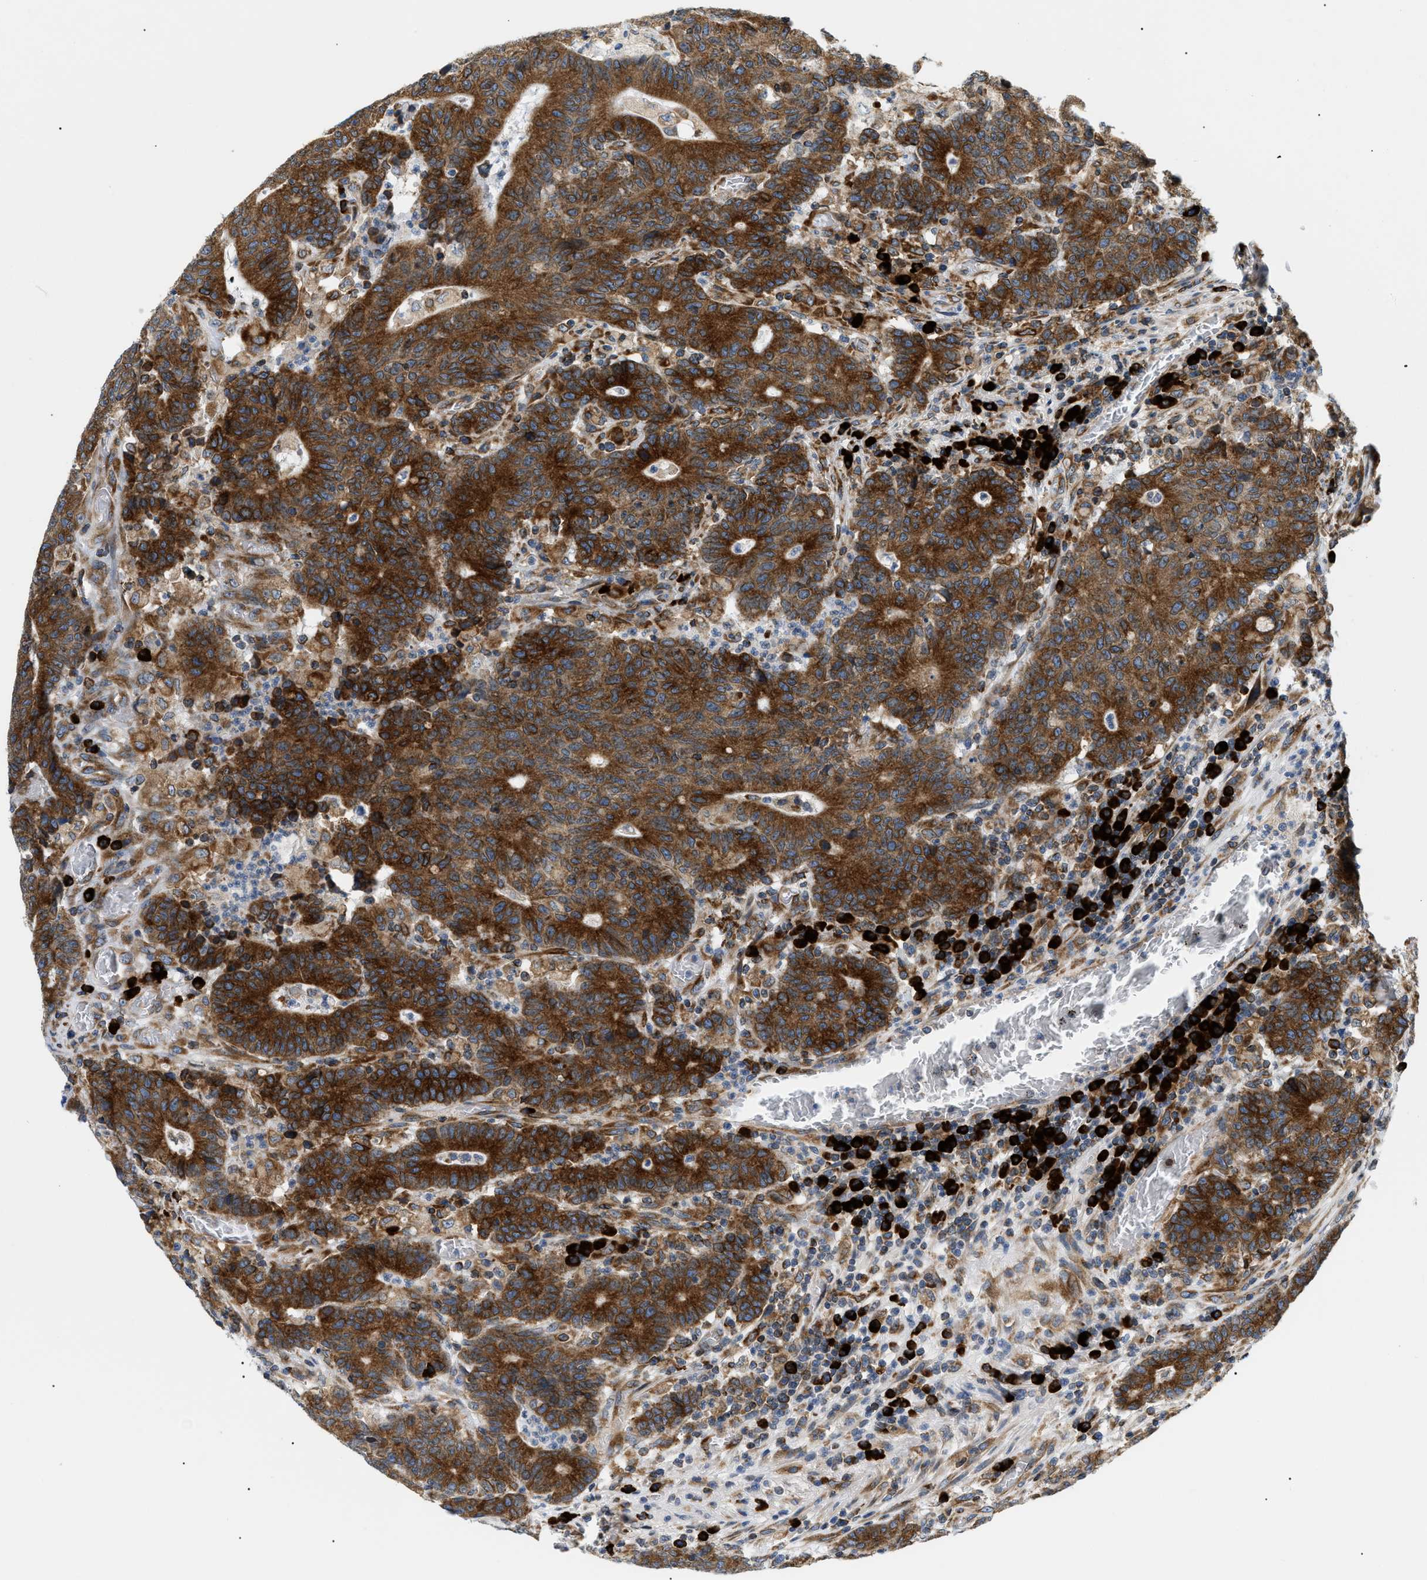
{"staining": {"intensity": "strong", "quantity": ">75%", "location": "cytoplasmic/membranous"}, "tissue": "colorectal cancer", "cell_type": "Tumor cells", "image_type": "cancer", "snomed": [{"axis": "morphology", "description": "Normal tissue, NOS"}, {"axis": "morphology", "description": "Adenocarcinoma, NOS"}, {"axis": "topography", "description": "Colon"}], "caption": "DAB (3,3'-diaminobenzidine) immunohistochemical staining of human colorectal cancer (adenocarcinoma) shows strong cytoplasmic/membranous protein expression in approximately >75% of tumor cells. The staining is performed using DAB (3,3'-diaminobenzidine) brown chromogen to label protein expression. The nuclei are counter-stained blue using hematoxylin.", "gene": "DERL1", "patient": {"sex": "female", "age": 75}}